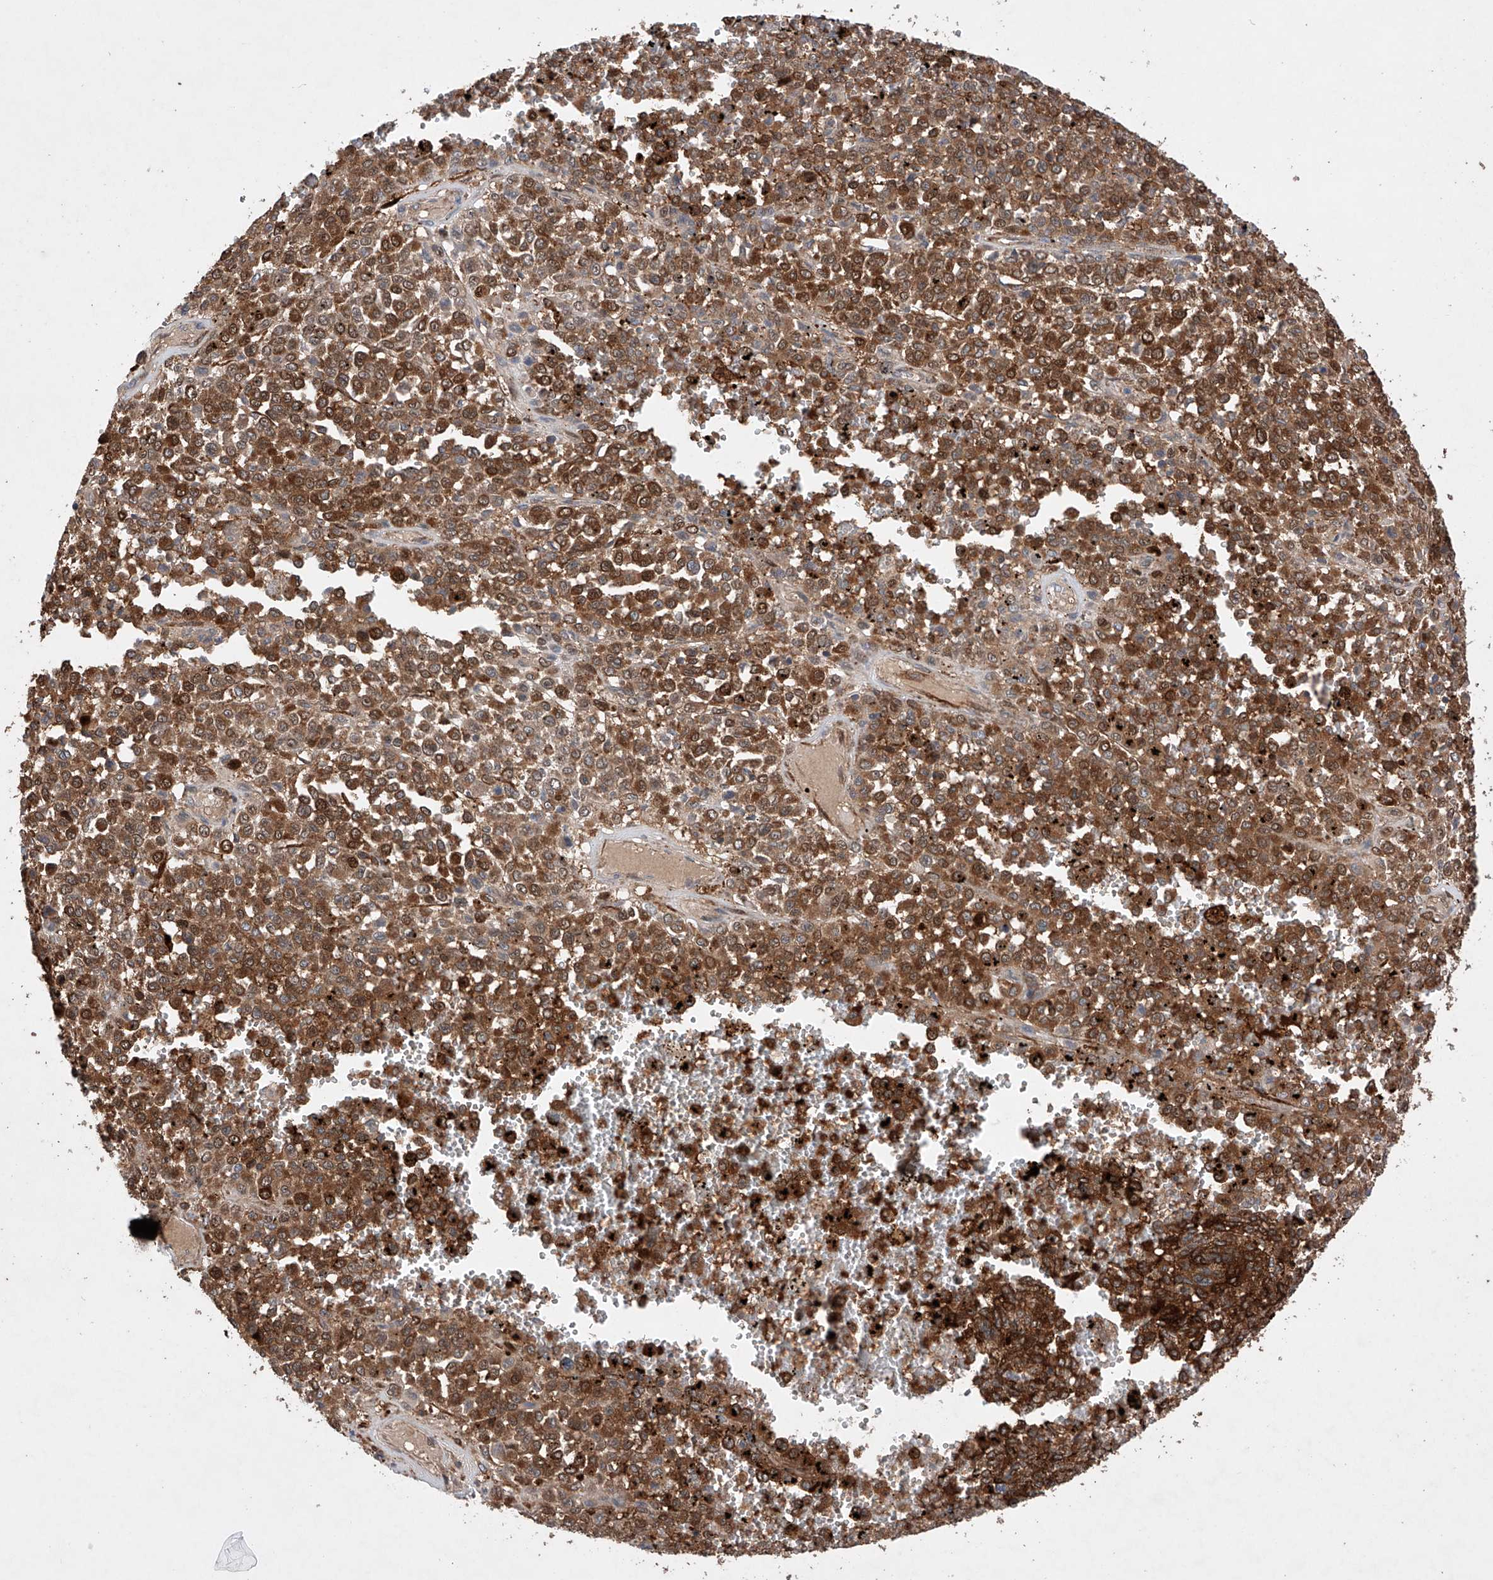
{"staining": {"intensity": "strong", "quantity": ">75%", "location": "cytoplasmic/membranous"}, "tissue": "melanoma", "cell_type": "Tumor cells", "image_type": "cancer", "snomed": [{"axis": "morphology", "description": "Malignant melanoma, Metastatic site"}, {"axis": "topography", "description": "Pancreas"}], "caption": "A photomicrograph showing strong cytoplasmic/membranous positivity in approximately >75% of tumor cells in melanoma, as visualized by brown immunohistochemical staining.", "gene": "TIMM23", "patient": {"sex": "female", "age": 30}}